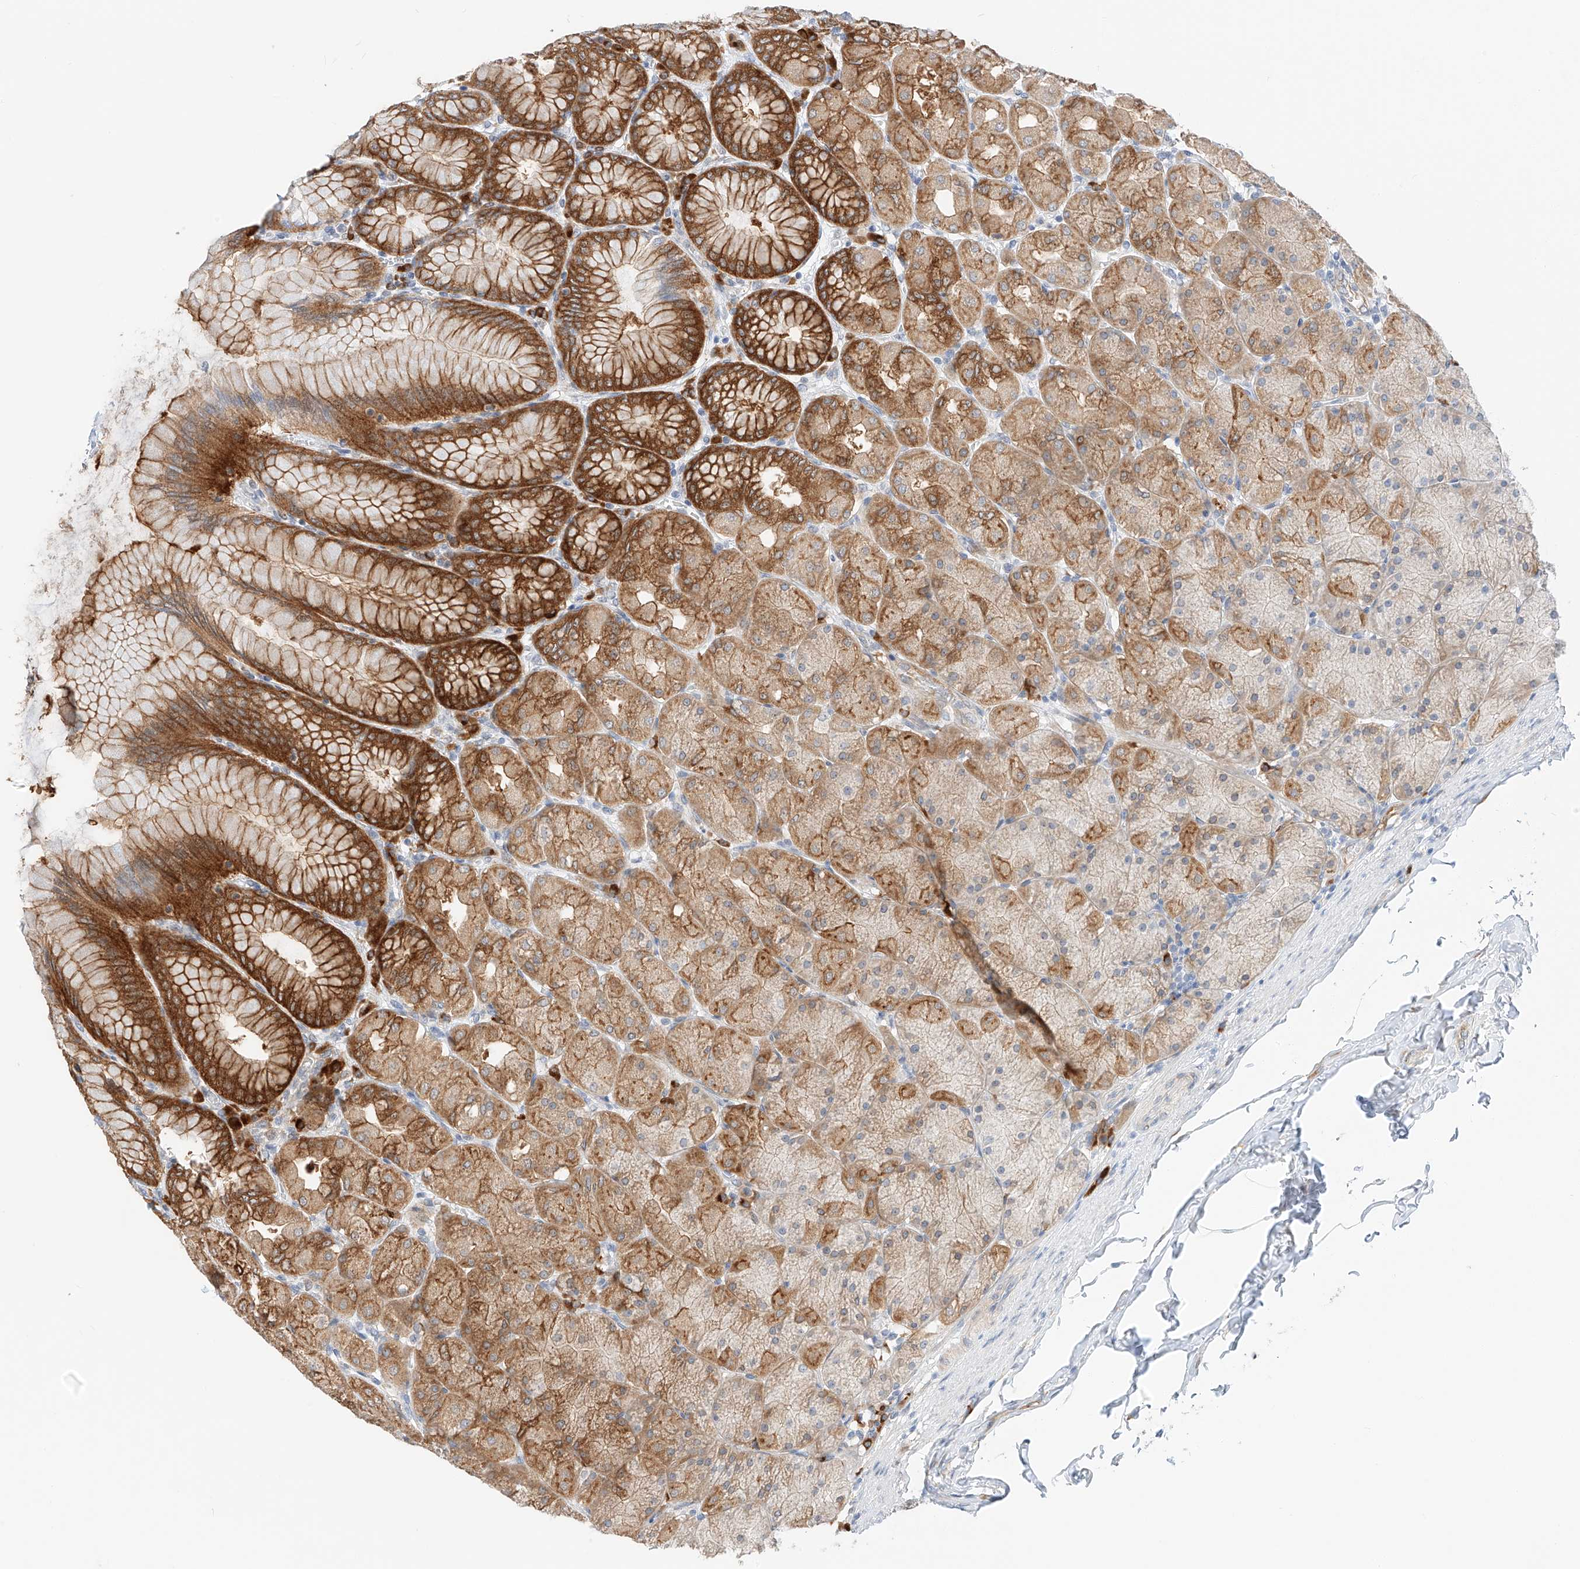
{"staining": {"intensity": "strong", "quantity": ">75%", "location": "cytoplasmic/membranous"}, "tissue": "stomach", "cell_type": "Glandular cells", "image_type": "normal", "snomed": [{"axis": "morphology", "description": "Normal tissue, NOS"}, {"axis": "topography", "description": "Stomach, upper"}], "caption": "Normal stomach shows strong cytoplasmic/membranous staining in about >75% of glandular cells, visualized by immunohistochemistry.", "gene": "CARMIL1", "patient": {"sex": "female", "age": 56}}